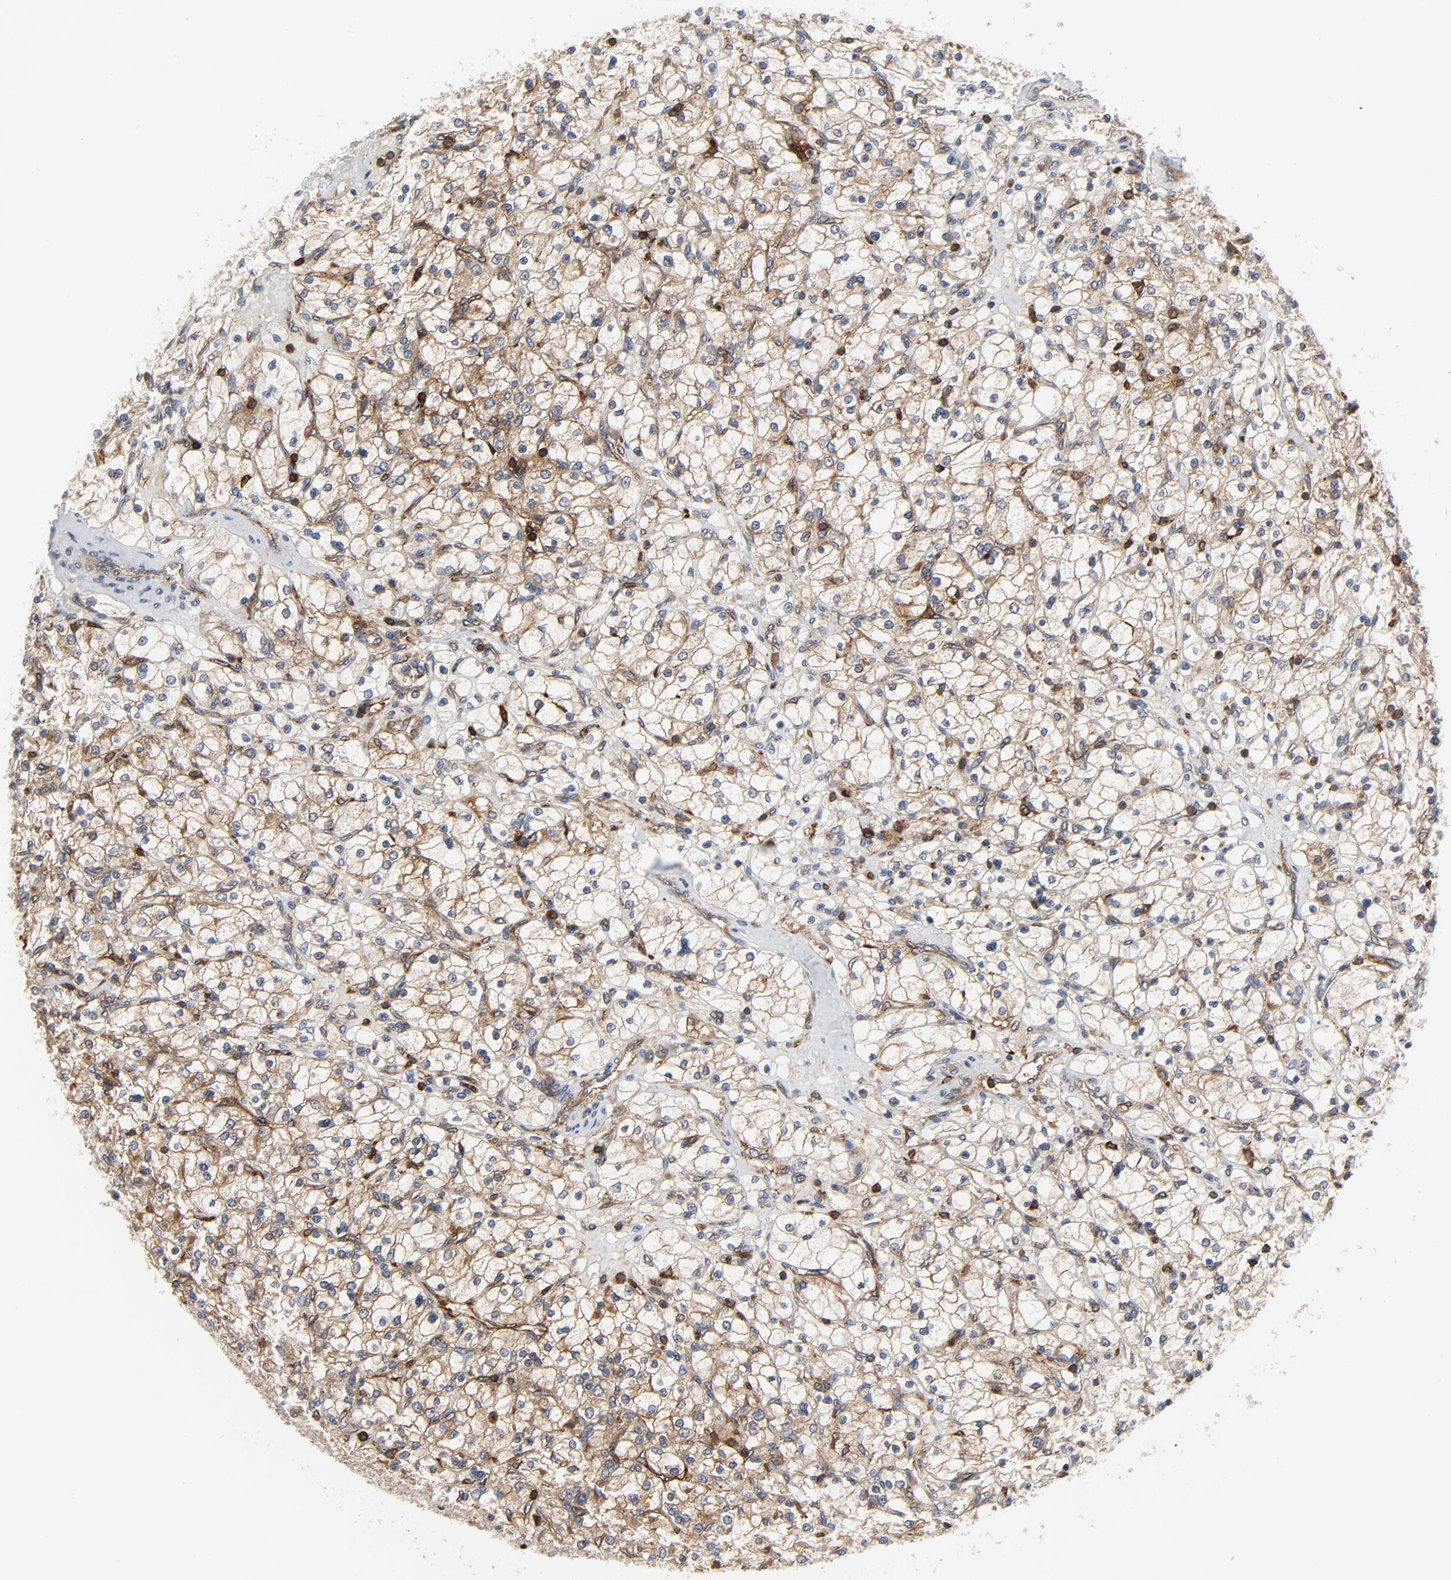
{"staining": {"intensity": "moderate", "quantity": ">75%", "location": "cytoplasmic/membranous"}, "tissue": "renal cancer", "cell_type": "Tumor cells", "image_type": "cancer", "snomed": [{"axis": "morphology", "description": "Adenocarcinoma, NOS"}, {"axis": "topography", "description": "Kidney"}], "caption": "Tumor cells reveal moderate cytoplasmic/membranous expression in approximately >75% of cells in renal adenocarcinoma.", "gene": "YES1", "patient": {"sex": "female", "age": 83}}